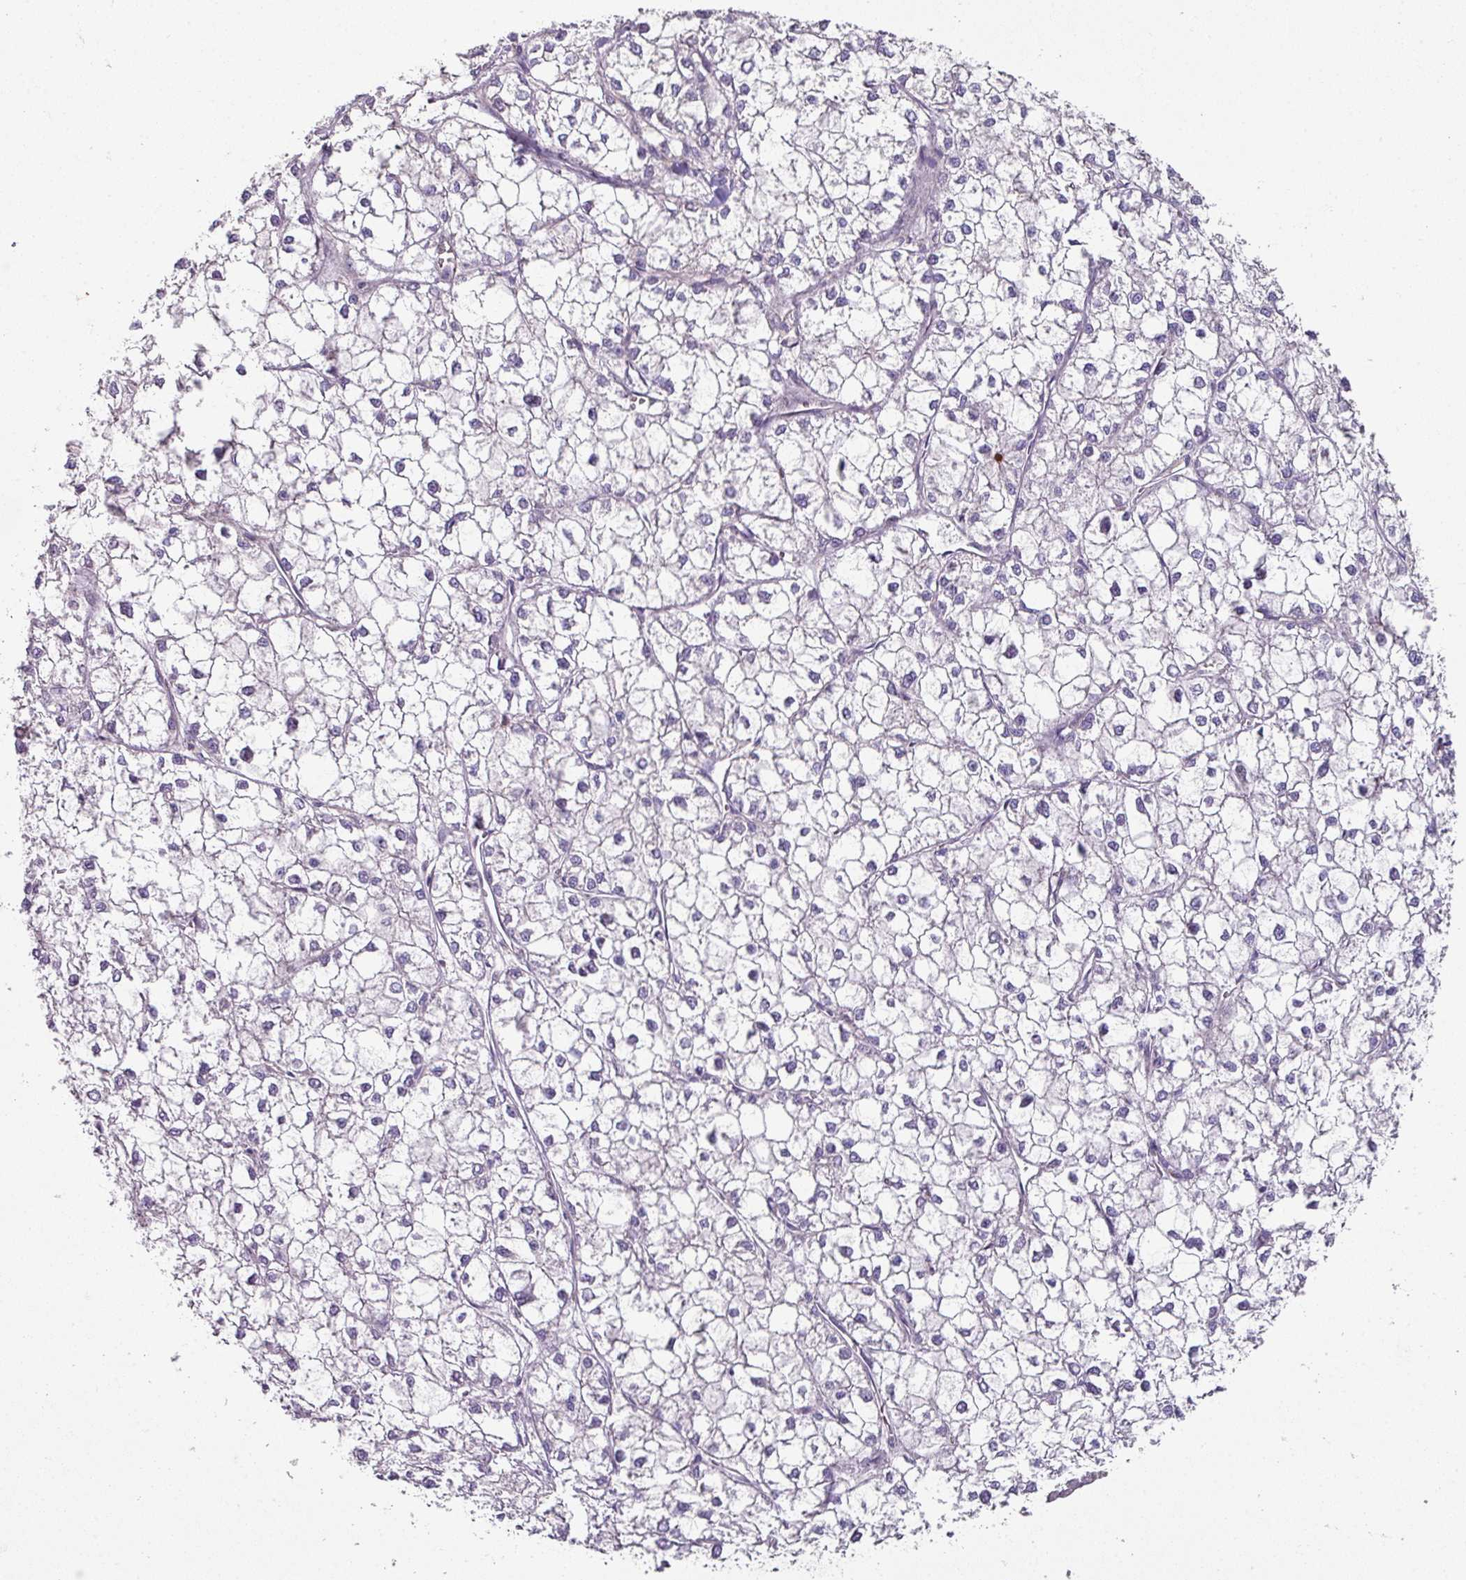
{"staining": {"intensity": "negative", "quantity": "none", "location": "none"}, "tissue": "liver cancer", "cell_type": "Tumor cells", "image_type": "cancer", "snomed": [{"axis": "morphology", "description": "Carcinoma, Hepatocellular, NOS"}, {"axis": "topography", "description": "Liver"}], "caption": "IHC of human liver cancer reveals no expression in tumor cells. Nuclei are stained in blue.", "gene": "LRRC9", "patient": {"sex": "female", "age": 43}}